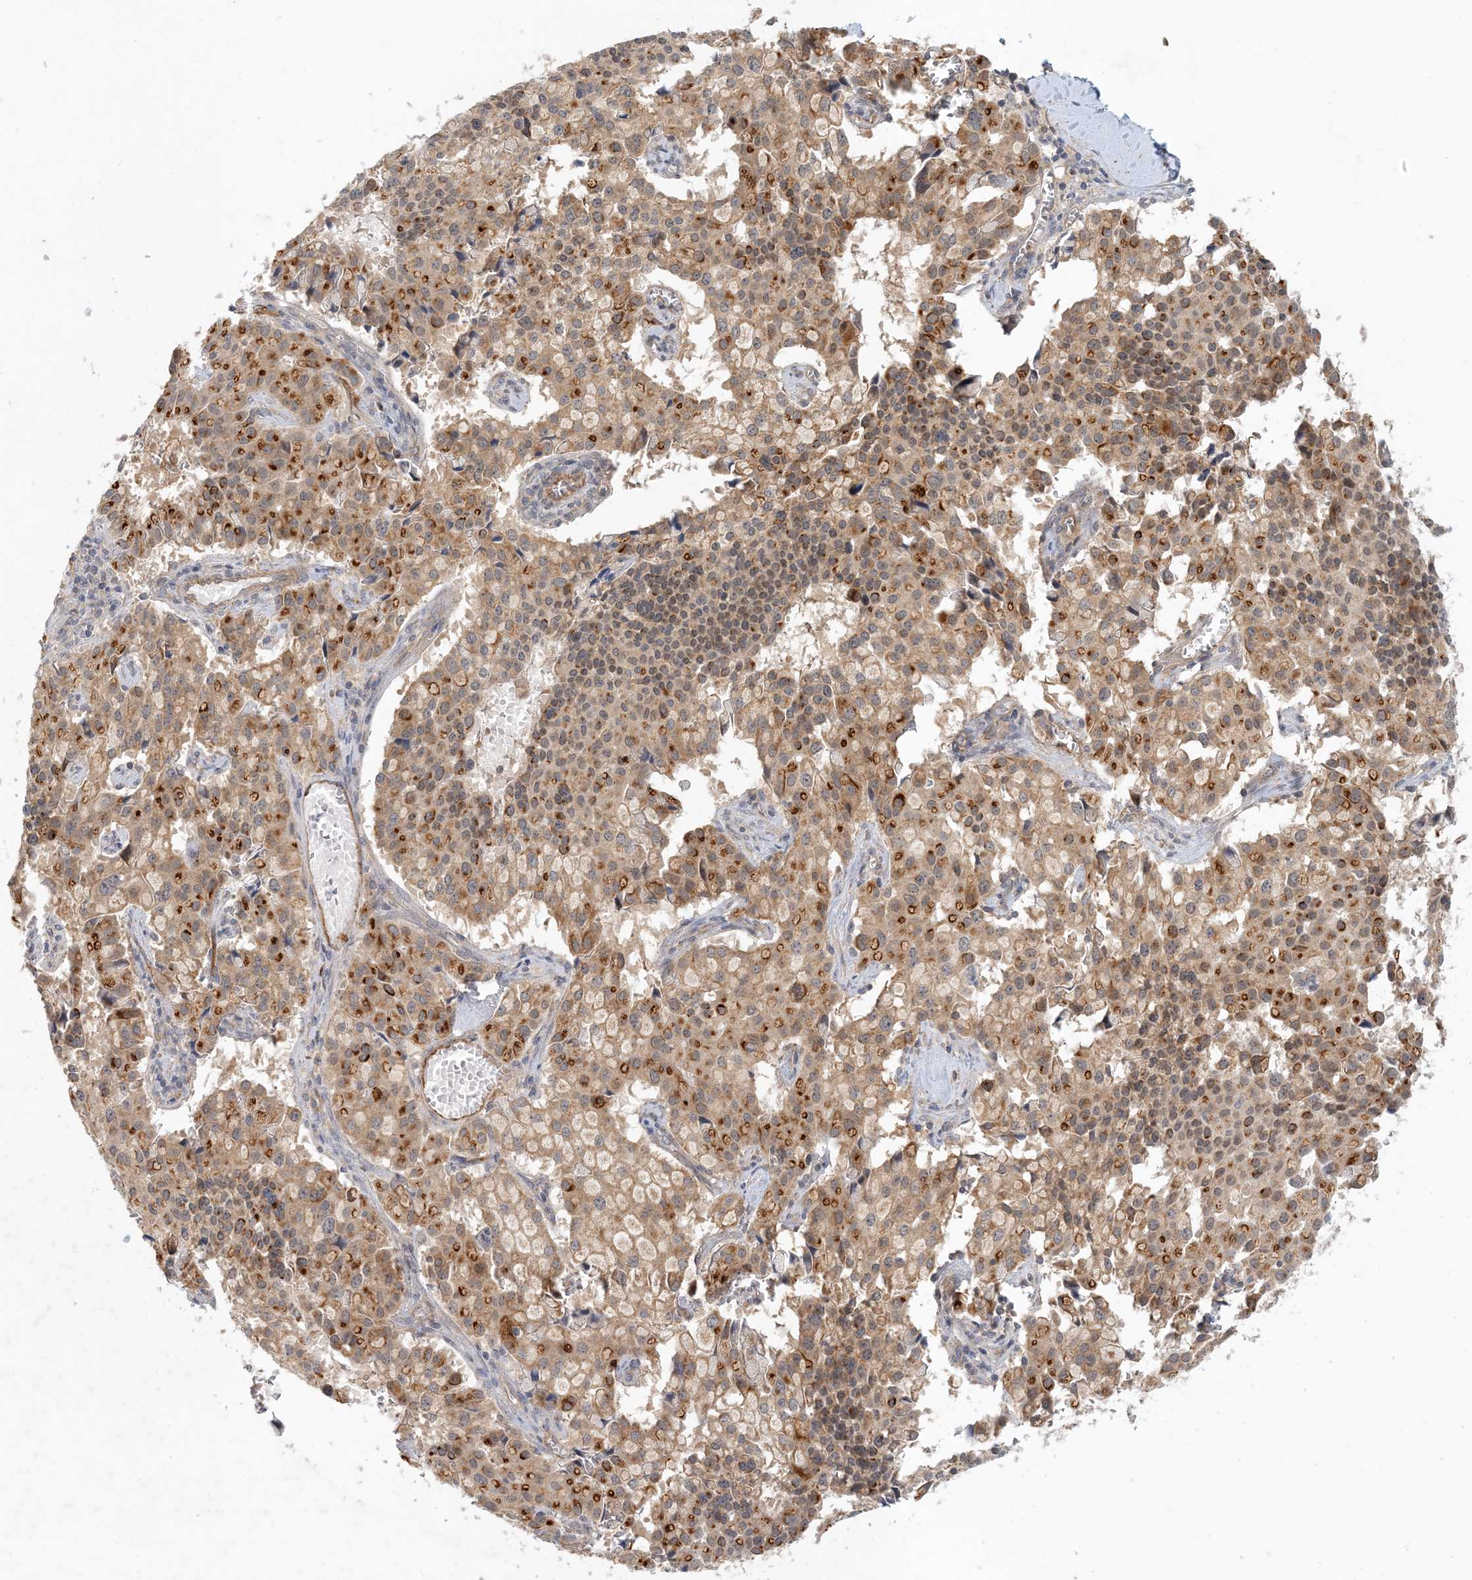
{"staining": {"intensity": "moderate", "quantity": ">75%", "location": "cytoplasmic/membranous"}, "tissue": "pancreatic cancer", "cell_type": "Tumor cells", "image_type": "cancer", "snomed": [{"axis": "morphology", "description": "Adenocarcinoma, NOS"}, {"axis": "topography", "description": "Pancreas"}], "caption": "A brown stain labels moderate cytoplasmic/membranous expression of a protein in pancreatic cancer tumor cells. (DAB (3,3'-diaminobenzidine) = brown stain, brightfield microscopy at high magnification).", "gene": "ZBTB3", "patient": {"sex": "male", "age": 65}}